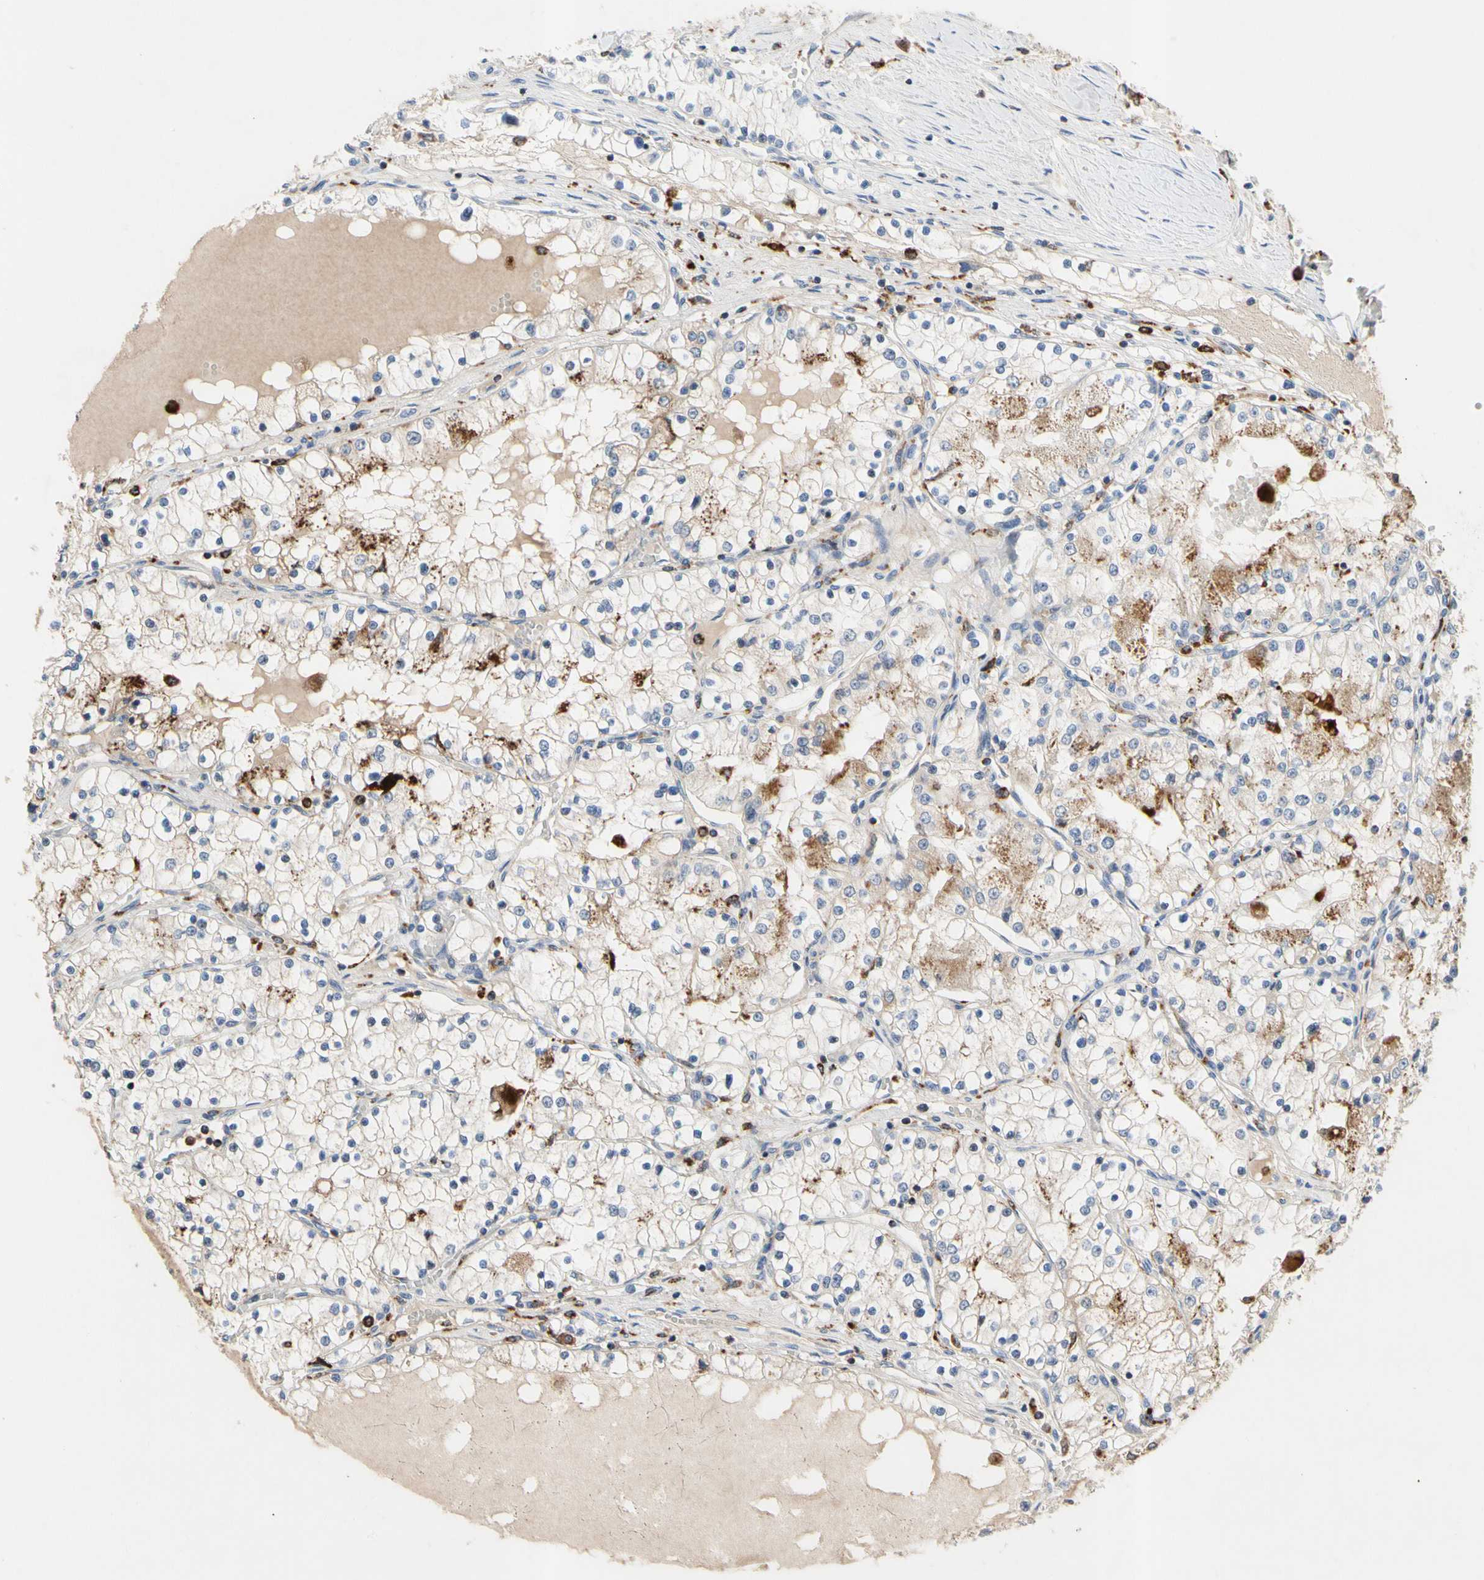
{"staining": {"intensity": "moderate", "quantity": "<25%", "location": "cytoplasmic/membranous"}, "tissue": "renal cancer", "cell_type": "Tumor cells", "image_type": "cancer", "snomed": [{"axis": "morphology", "description": "Adenocarcinoma, NOS"}, {"axis": "topography", "description": "Kidney"}], "caption": "Tumor cells demonstrate moderate cytoplasmic/membranous positivity in approximately <25% of cells in renal cancer (adenocarcinoma). The protein is stained brown, and the nuclei are stained in blue (DAB IHC with brightfield microscopy, high magnification).", "gene": "ADA2", "patient": {"sex": "male", "age": 68}}